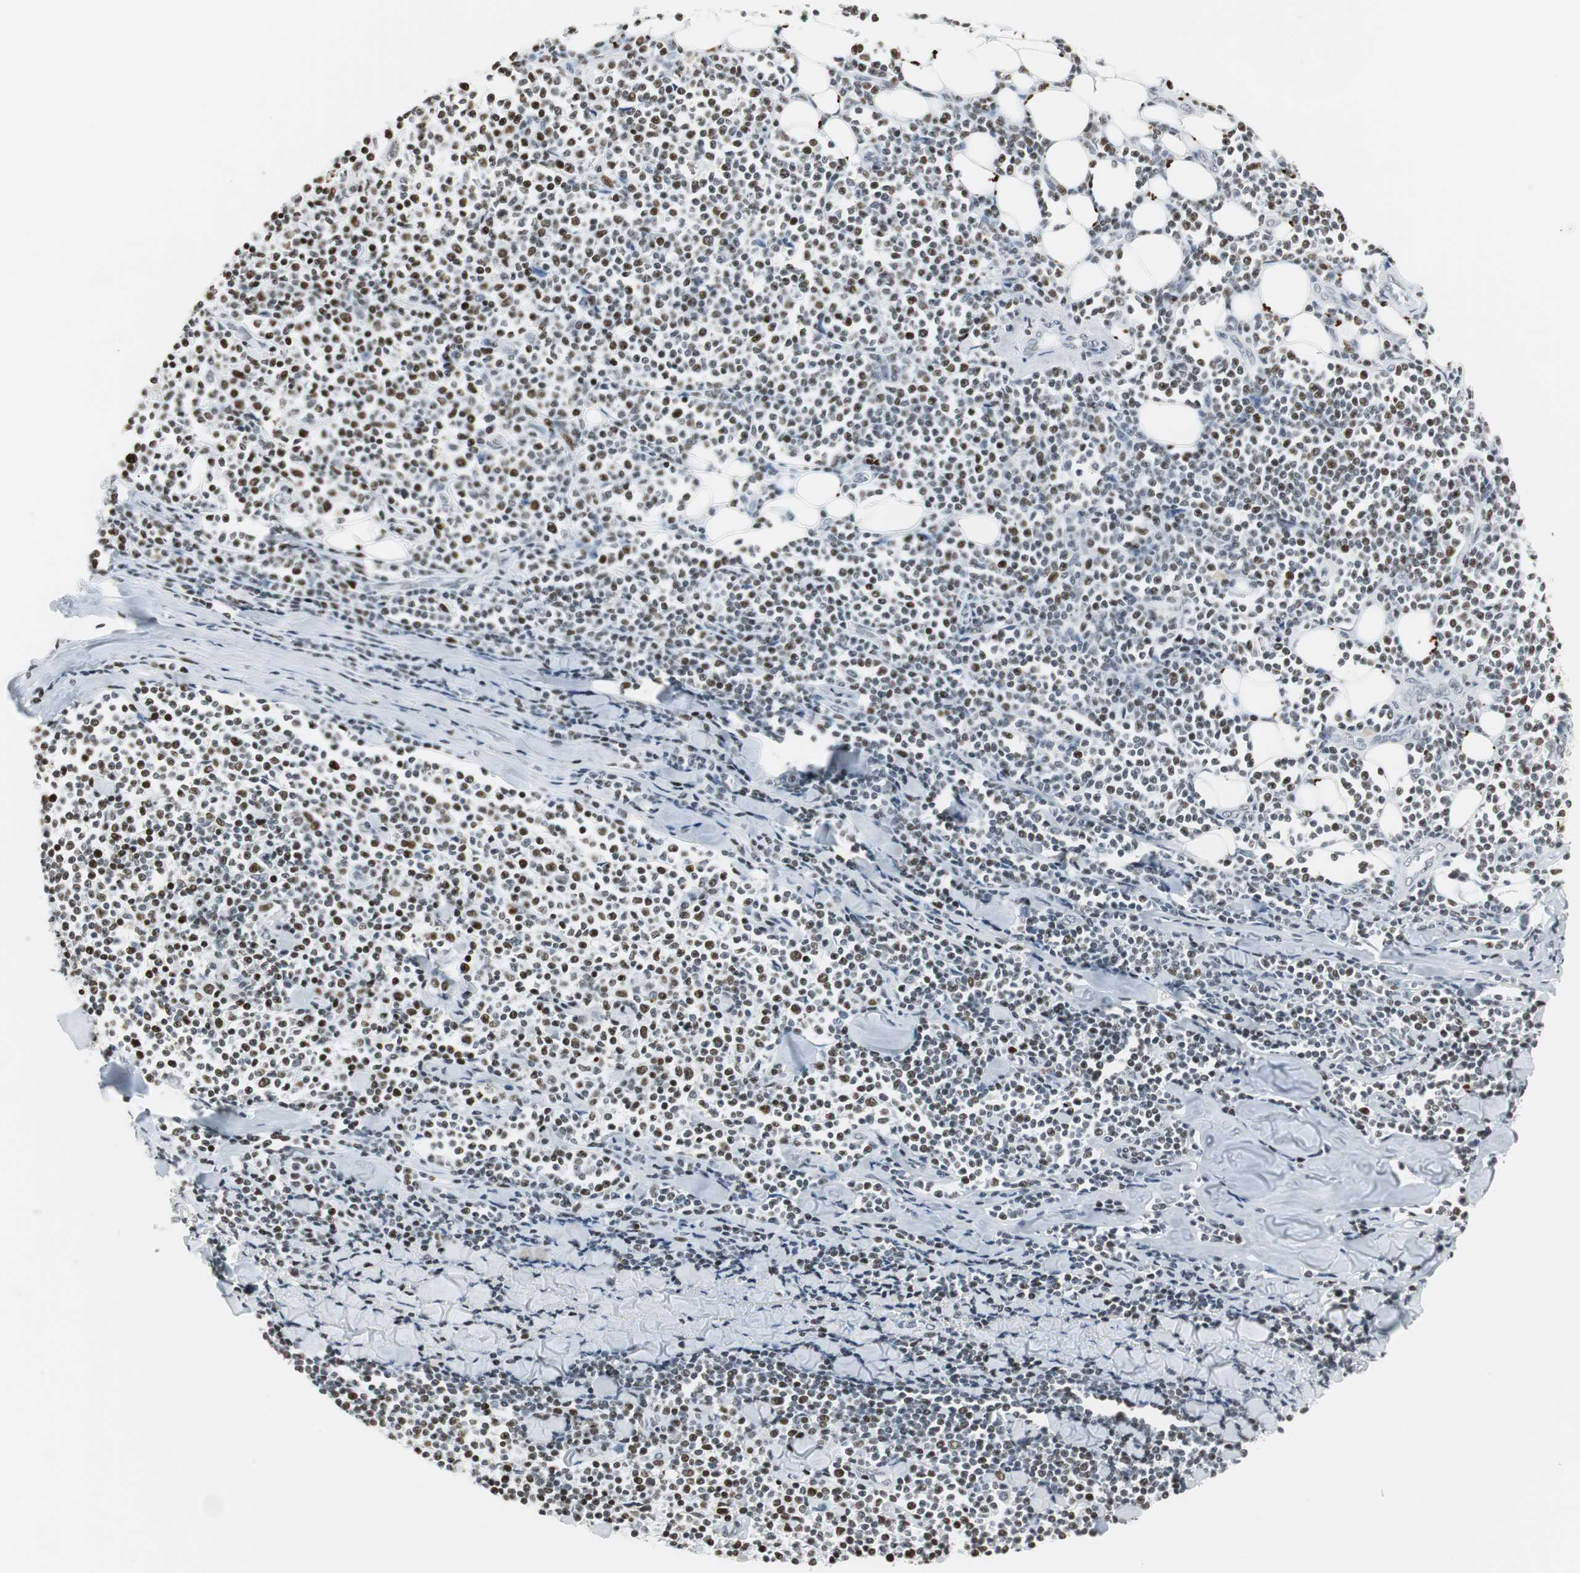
{"staining": {"intensity": "moderate", "quantity": "25%-75%", "location": "nuclear"}, "tissue": "lymphoma", "cell_type": "Tumor cells", "image_type": "cancer", "snomed": [{"axis": "morphology", "description": "Malignant lymphoma, non-Hodgkin's type, Low grade"}, {"axis": "topography", "description": "Soft tissue"}], "caption": "Protein staining of lymphoma tissue shows moderate nuclear expression in approximately 25%-75% of tumor cells.", "gene": "RBBP4", "patient": {"sex": "male", "age": 92}}